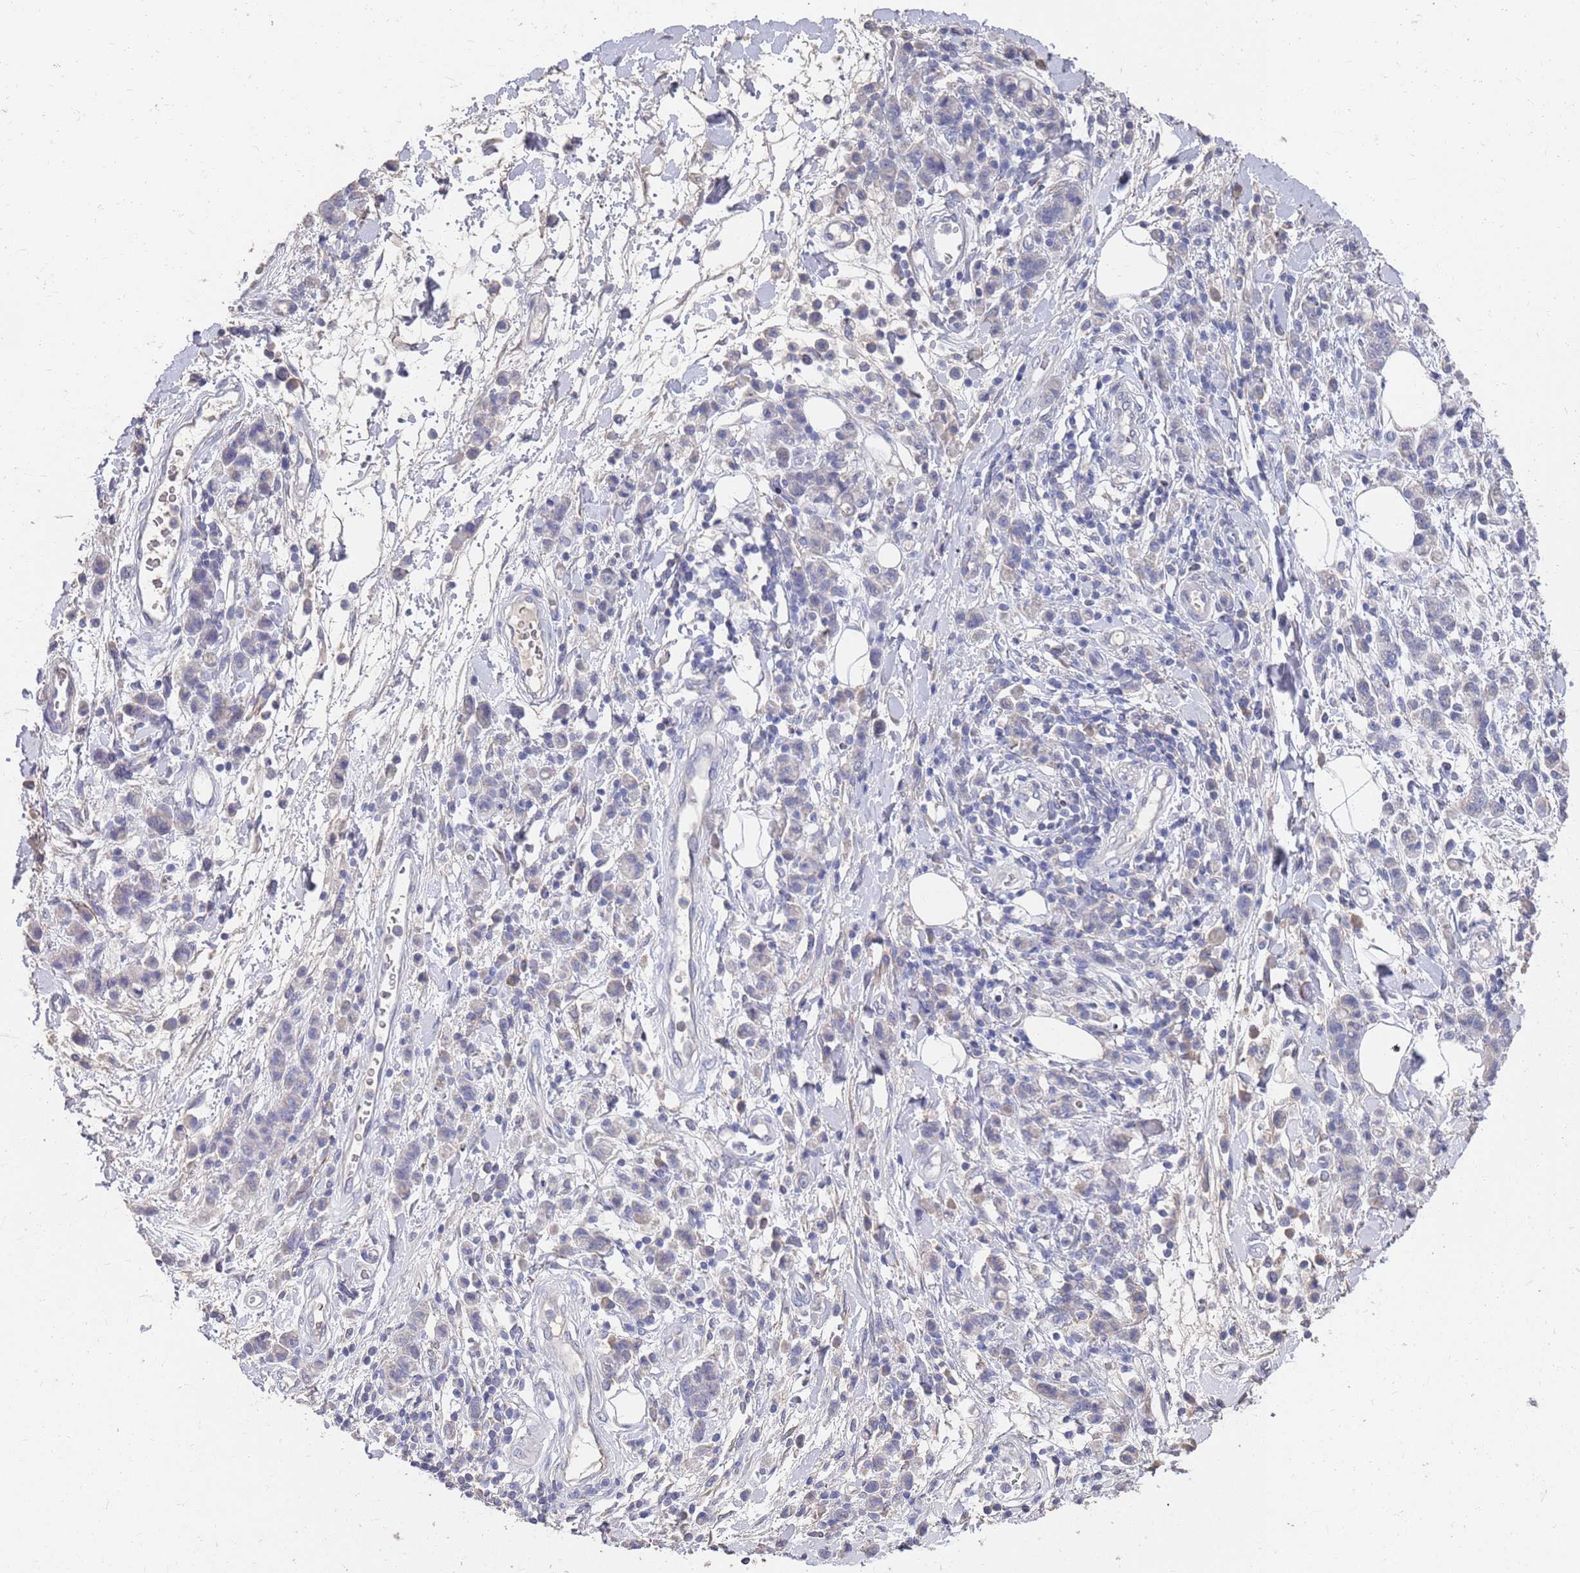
{"staining": {"intensity": "negative", "quantity": "none", "location": "none"}, "tissue": "stomach cancer", "cell_type": "Tumor cells", "image_type": "cancer", "snomed": [{"axis": "morphology", "description": "Adenocarcinoma, NOS"}, {"axis": "topography", "description": "Stomach"}], "caption": "DAB immunohistochemical staining of human stomach adenocarcinoma displays no significant expression in tumor cells.", "gene": "BTBD18", "patient": {"sex": "male", "age": 77}}